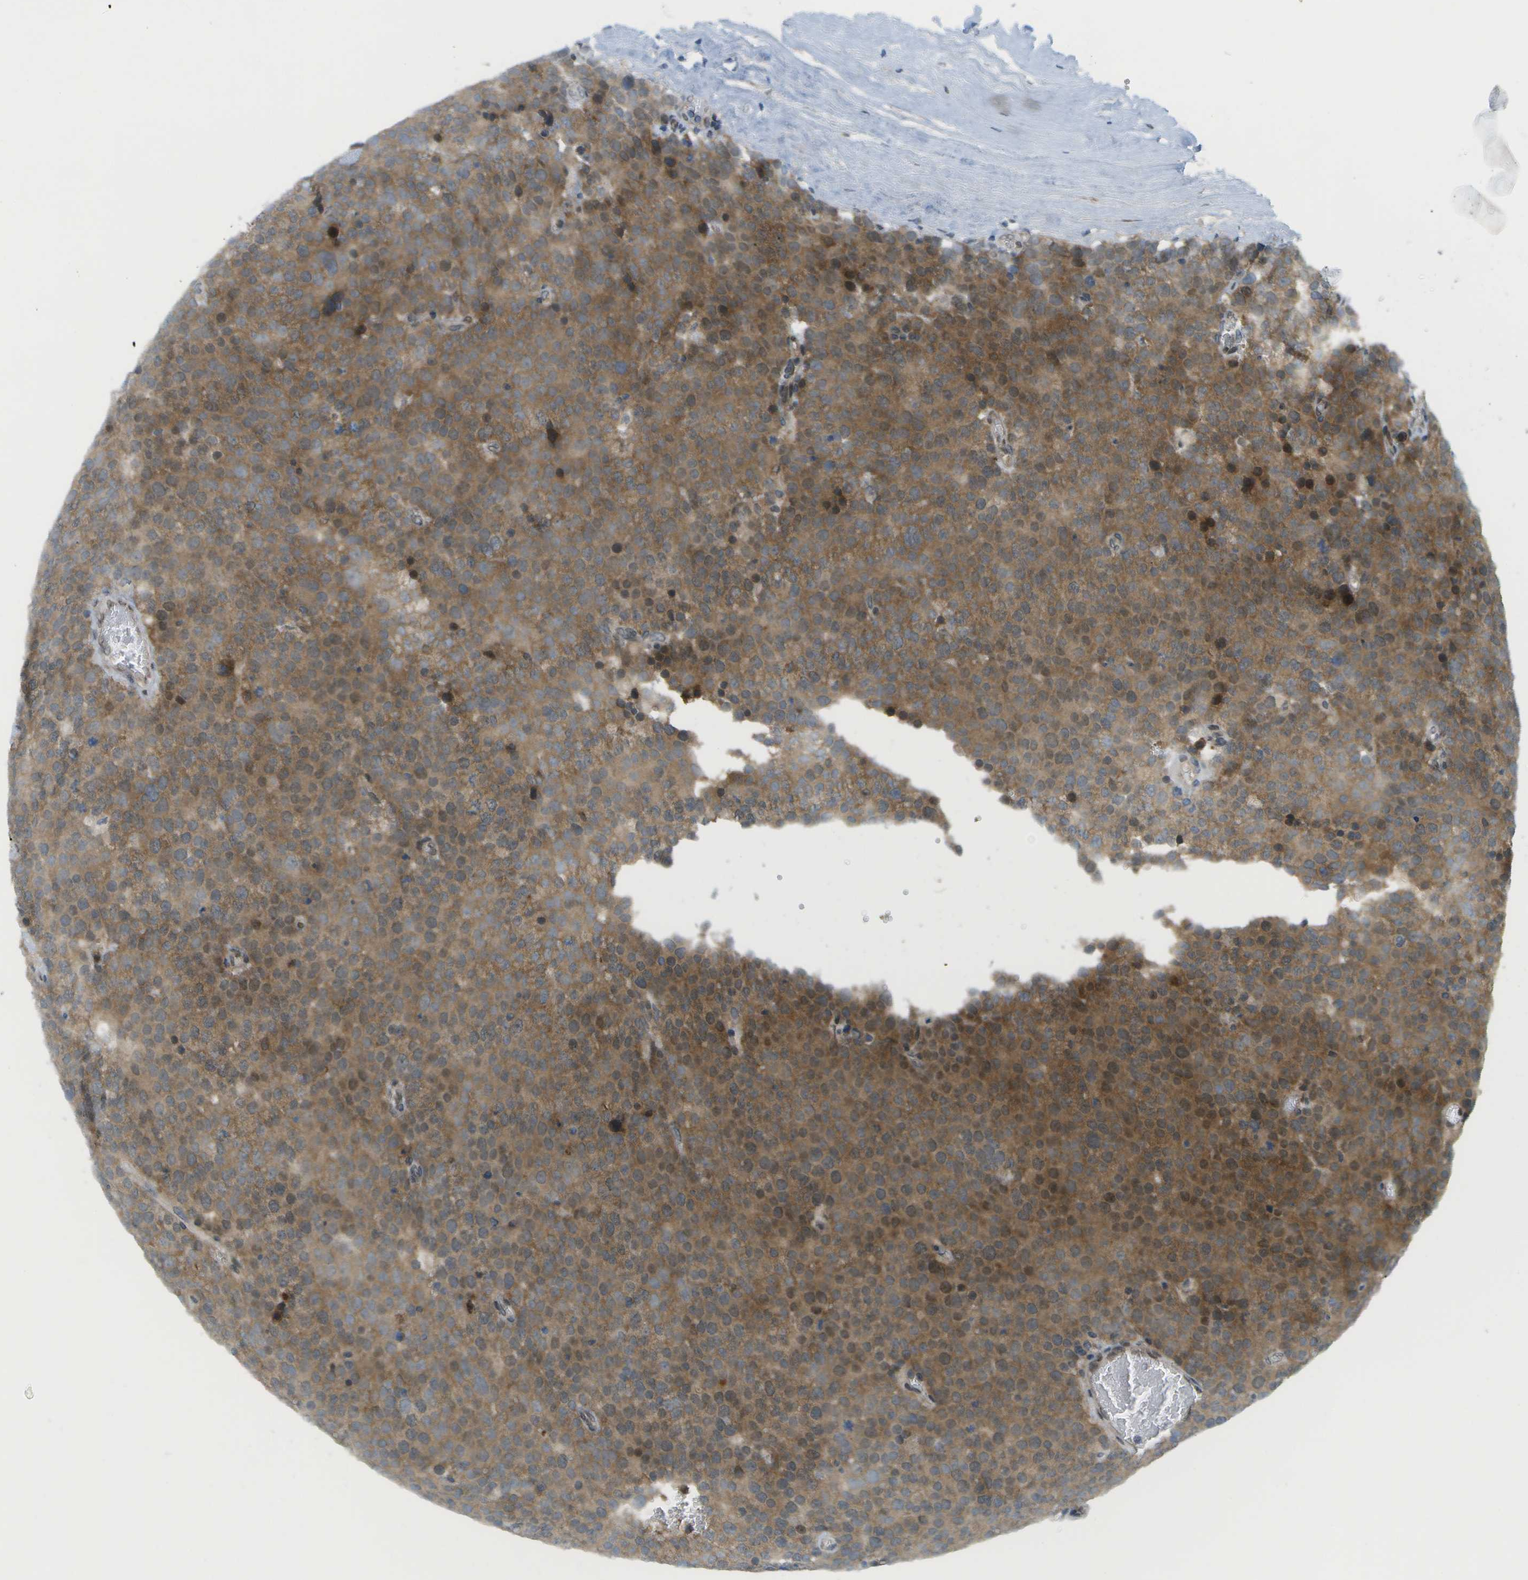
{"staining": {"intensity": "moderate", "quantity": ">75%", "location": "cytoplasmic/membranous,nuclear"}, "tissue": "testis cancer", "cell_type": "Tumor cells", "image_type": "cancer", "snomed": [{"axis": "morphology", "description": "Normal tissue, NOS"}, {"axis": "morphology", "description": "Seminoma, NOS"}, {"axis": "topography", "description": "Testis"}], "caption": "Testis cancer stained with a brown dye displays moderate cytoplasmic/membranous and nuclear positive expression in about >75% of tumor cells.", "gene": "CACNB4", "patient": {"sex": "male", "age": 71}}